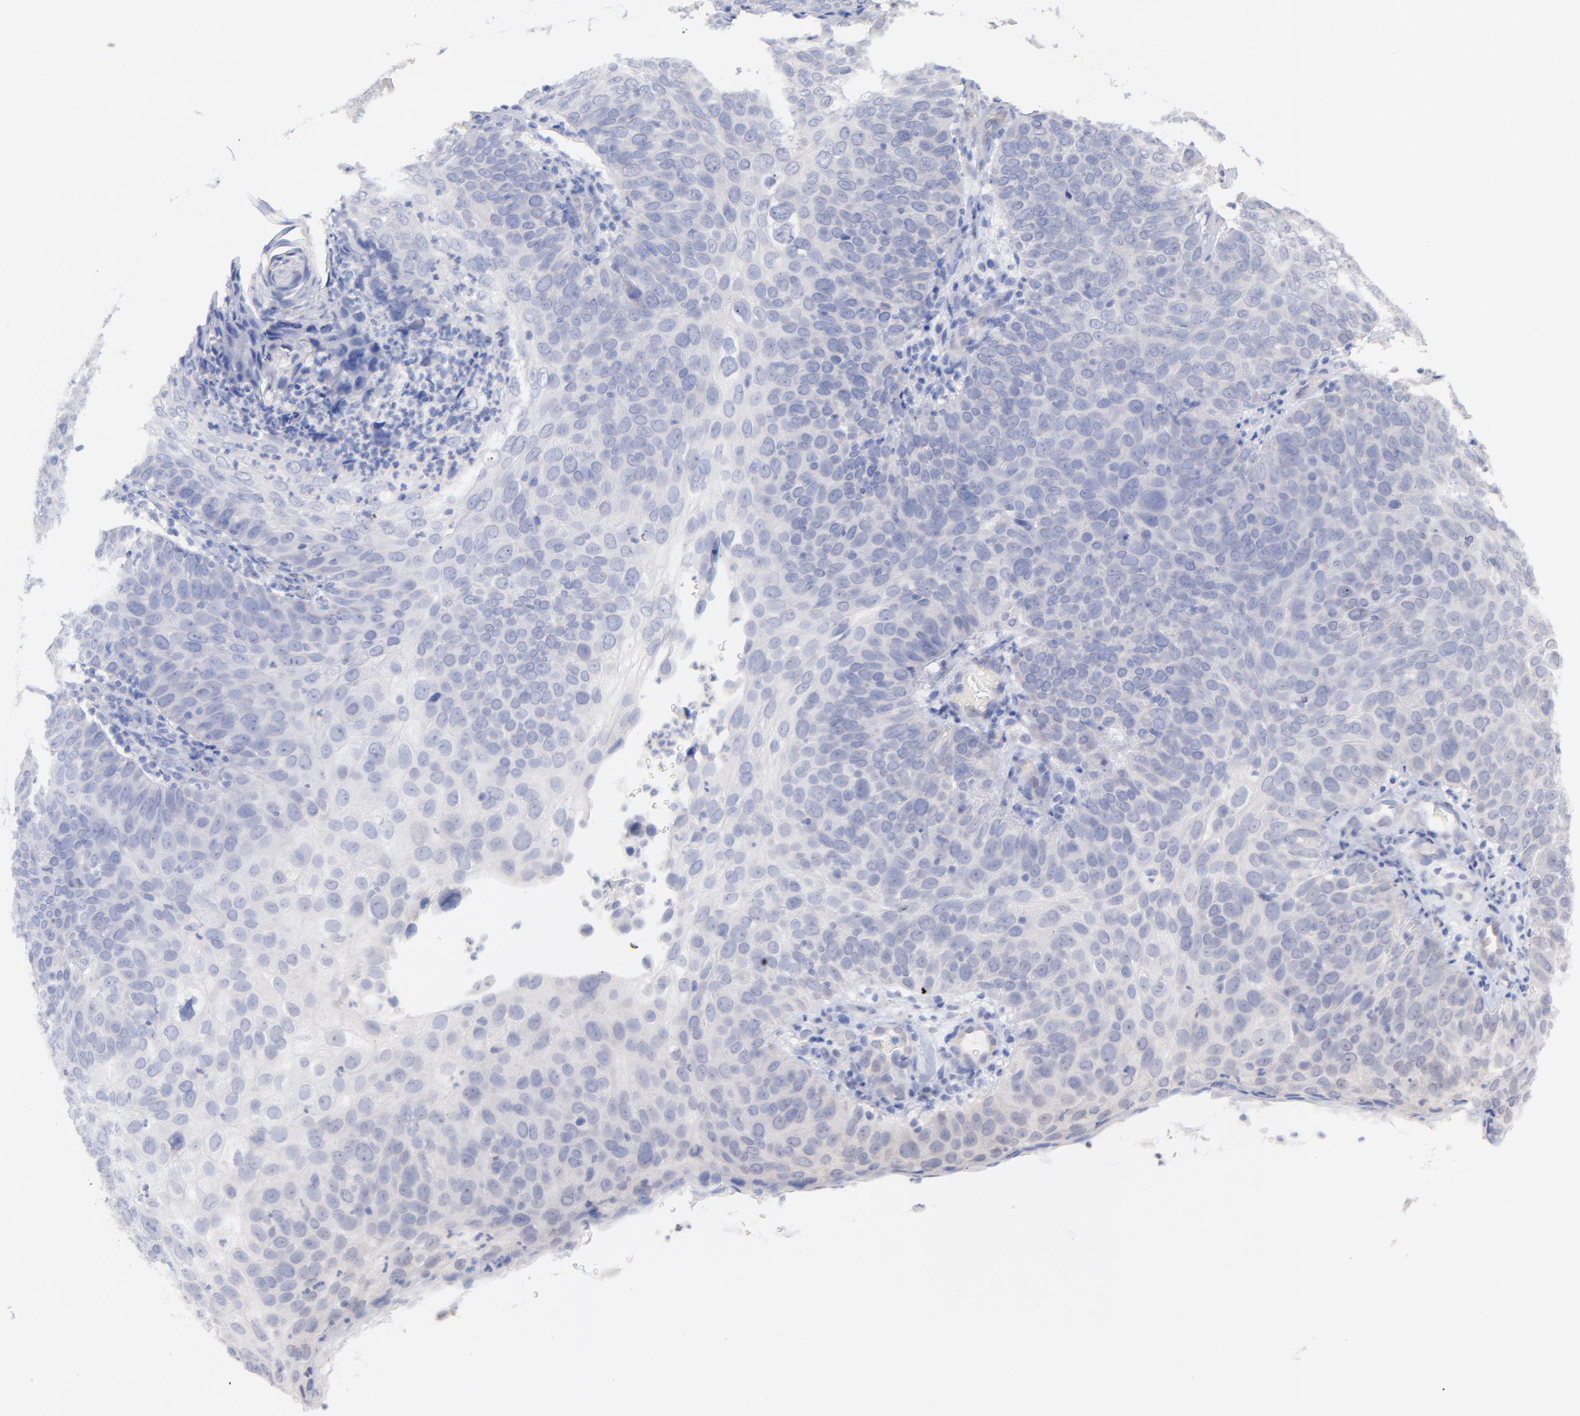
{"staining": {"intensity": "negative", "quantity": "none", "location": "none"}, "tissue": "skin cancer", "cell_type": "Tumor cells", "image_type": "cancer", "snomed": [{"axis": "morphology", "description": "Squamous cell carcinoma, NOS"}, {"axis": "topography", "description": "Skin"}], "caption": "This is an immunohistochemistry image of skin cancer. There is no expression in tumor cells.", "gene": "CFAP57", "patient": {"sex": "male", "age": 87}}